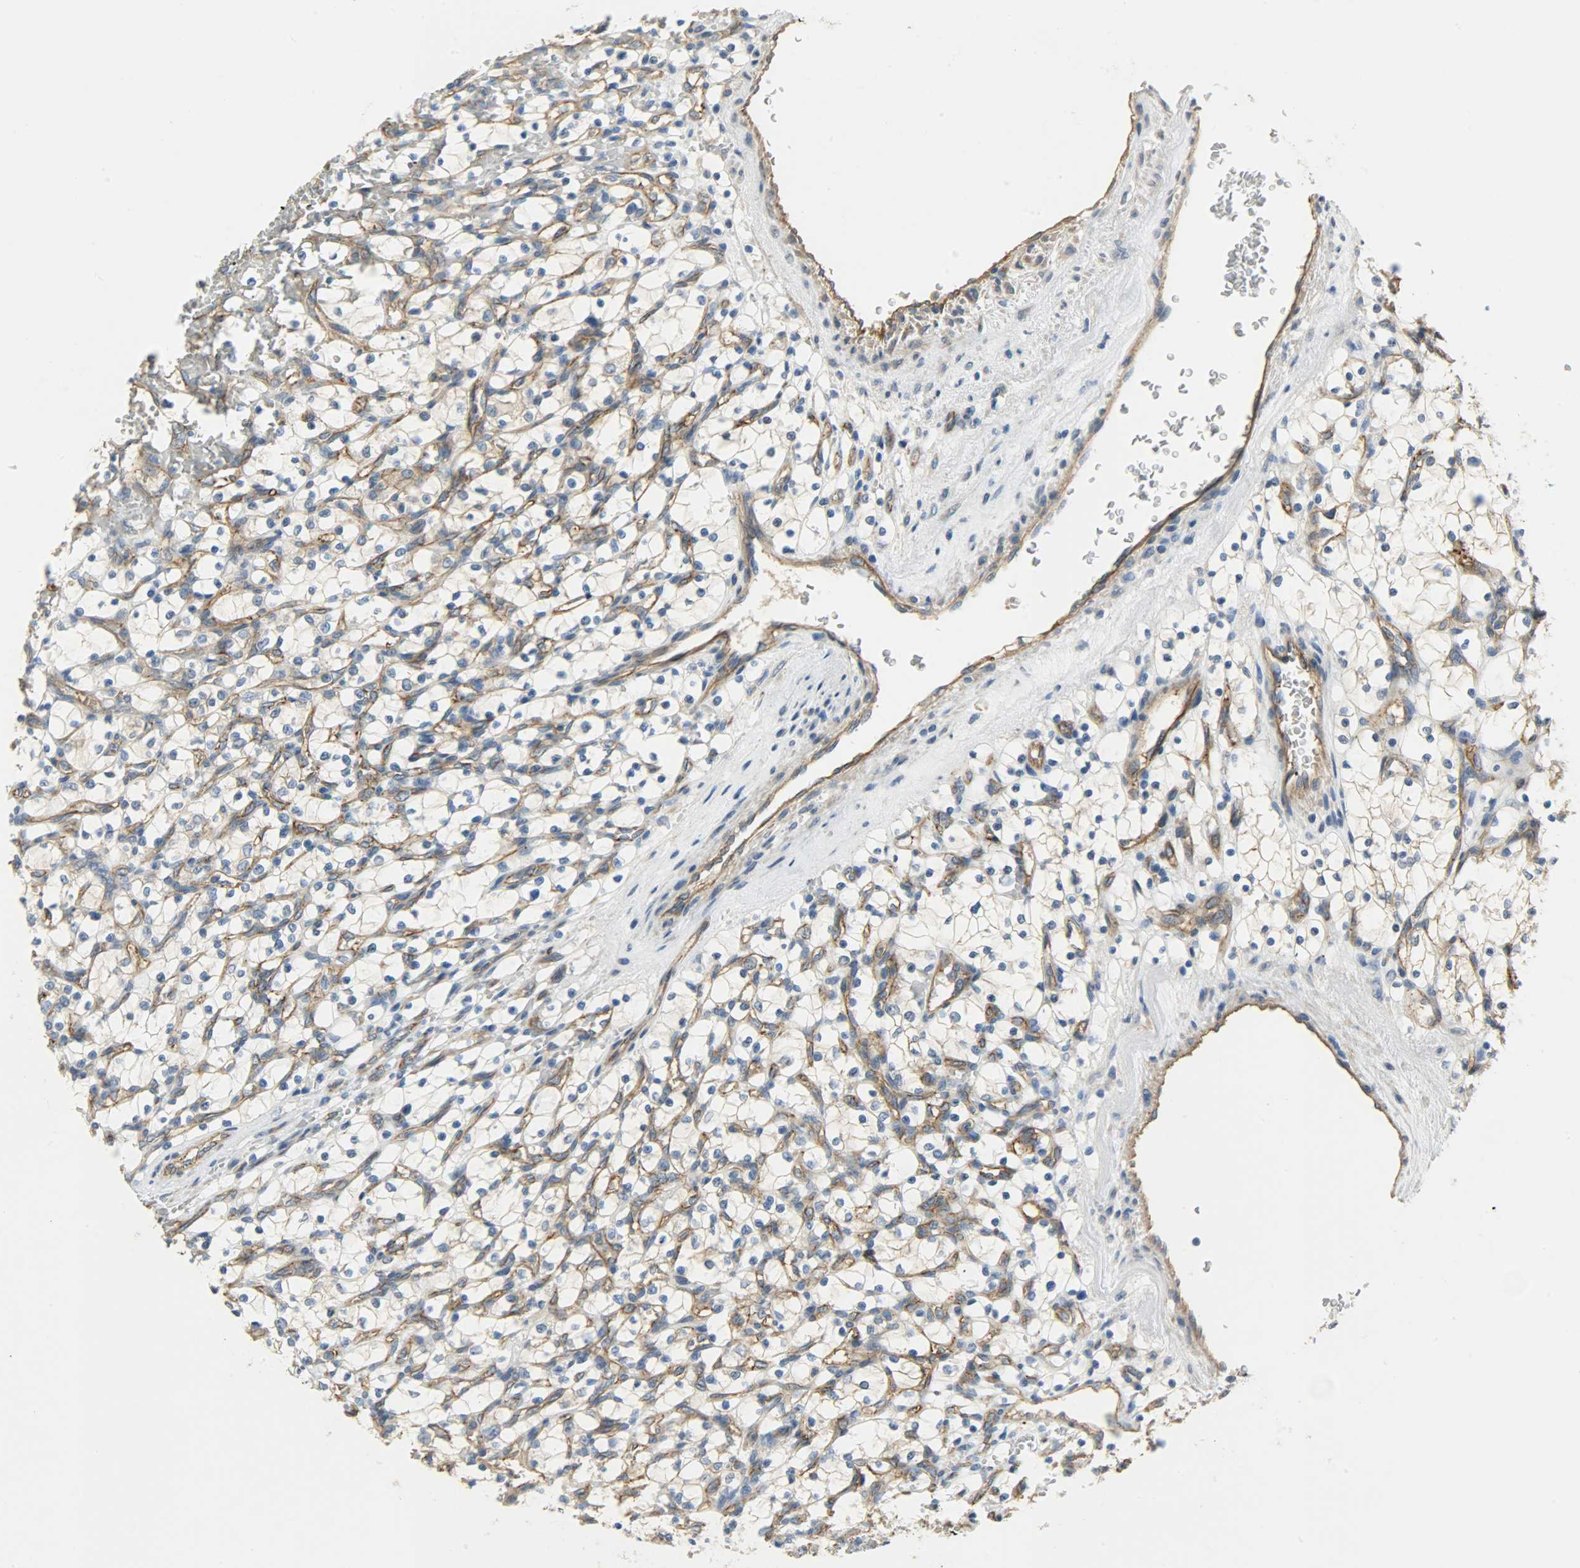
{"staining": {"intensity": "weak", "quantity": ">75%", "location": "cytoplasmic/membranous"}, "tissue": "renal cancer", "cell_type": "Tumor cells", "image_type": "cancer", "snomed": [{"axis": "morphology", "description": "Adenocarcinoma, NOS"}, {"axis": "topography", "description": "Kidney"}], "caption": "Immunohistochemical staining of renal adenocarcinoma demonstrates low levels of weak cytoplasmic/membranous protein positivity in approximately >75% of tumor cells. (DAB (3,3'-diaminobenzidine) IHC, brown staining for protein, blue staining for nuclei).", "gene": "KIAA1217", "patient": {"sex": "female", "age": 69}}